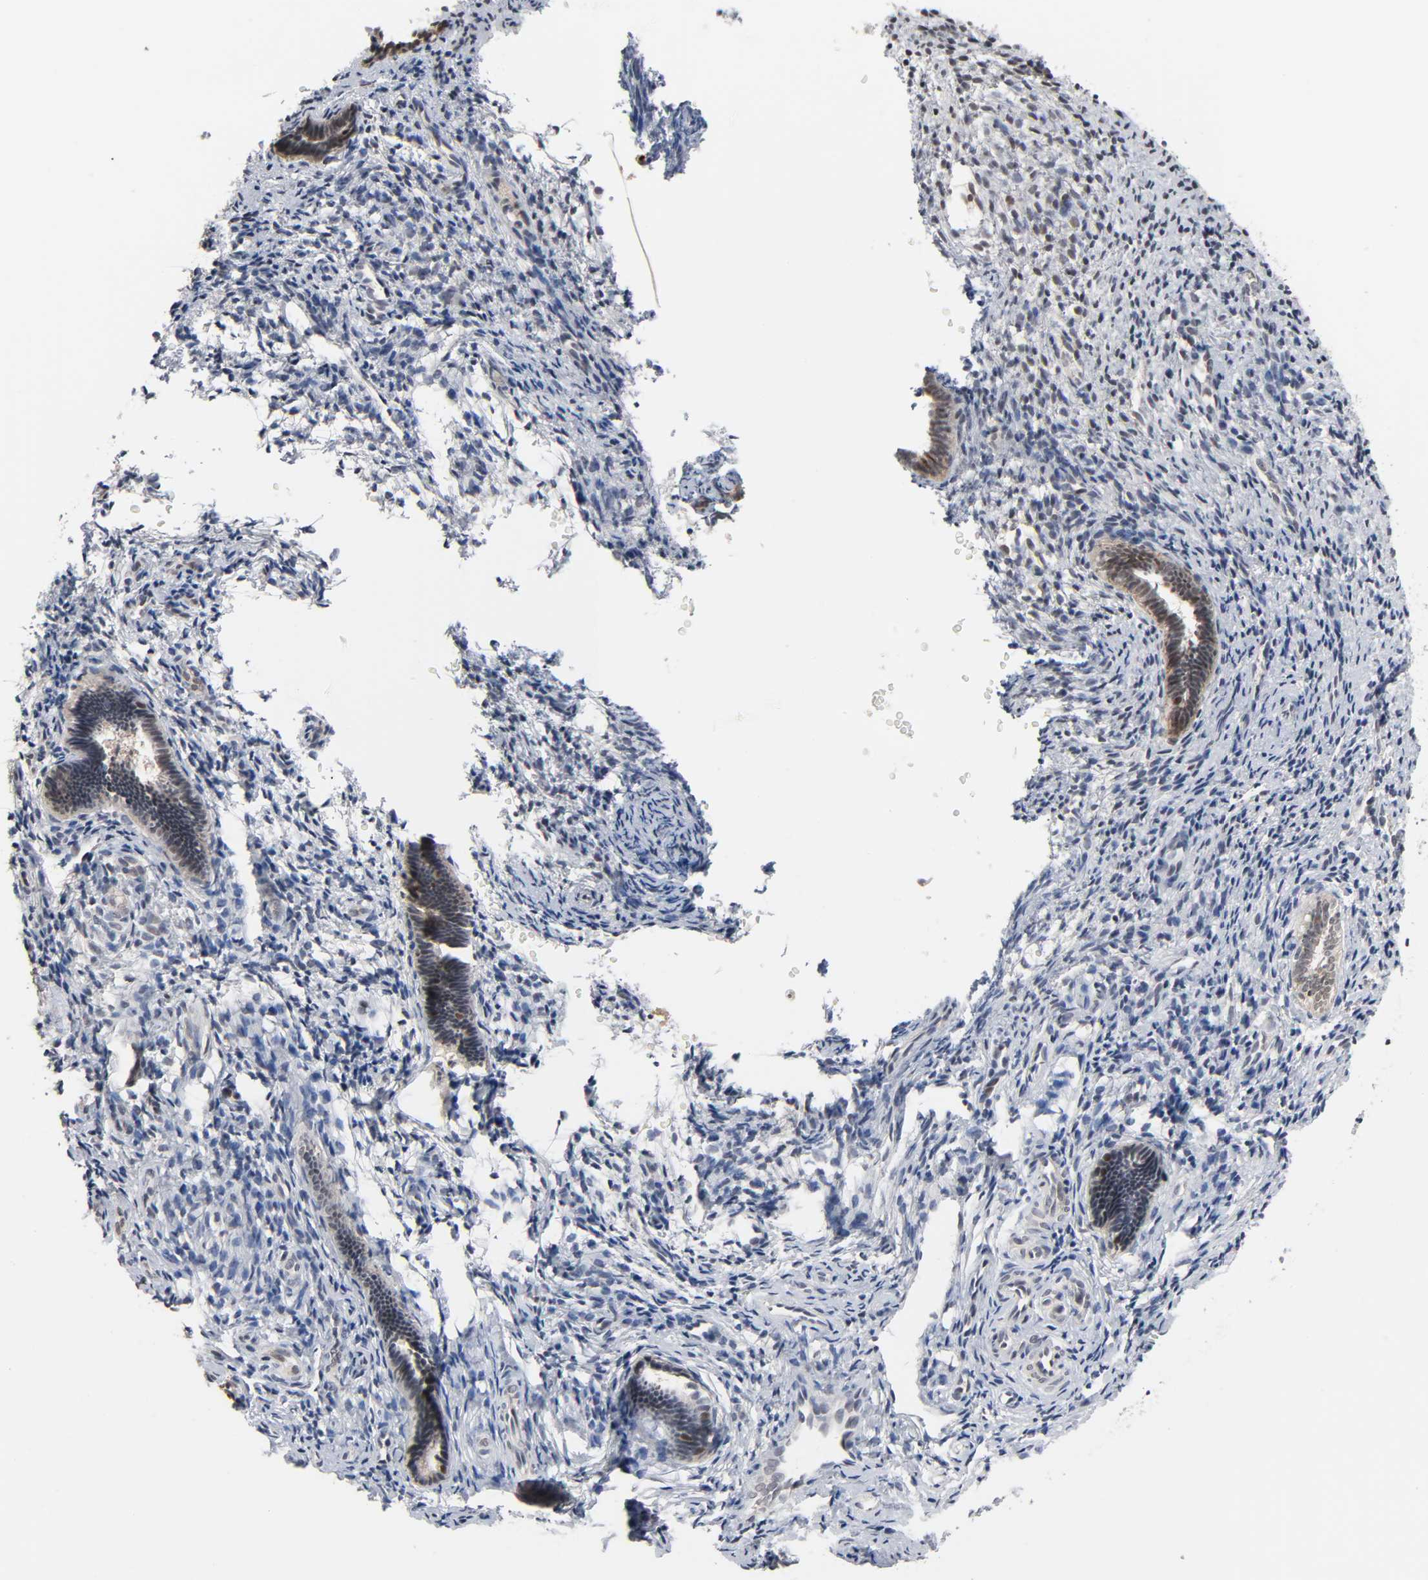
{"staining": {"intensity": "weak", "quantity": "25%-75%", "location": "nuclear"}, "tissue": "endometrium", "cell_type": "Cells in endometrial stroma", "image_type": "normal", "snomed": [{"axis": "morphology", "description": "Normal tissue, NOS"}, {"axis": "topography", "description": "Endometrium"}], "caption": "Normal endometrium shows weak nuclear staining in approximately 25%-75% of cells in endometrial stroma.", "gene": "HTR1E", "patient": {"sex": "female", "age": 27}}